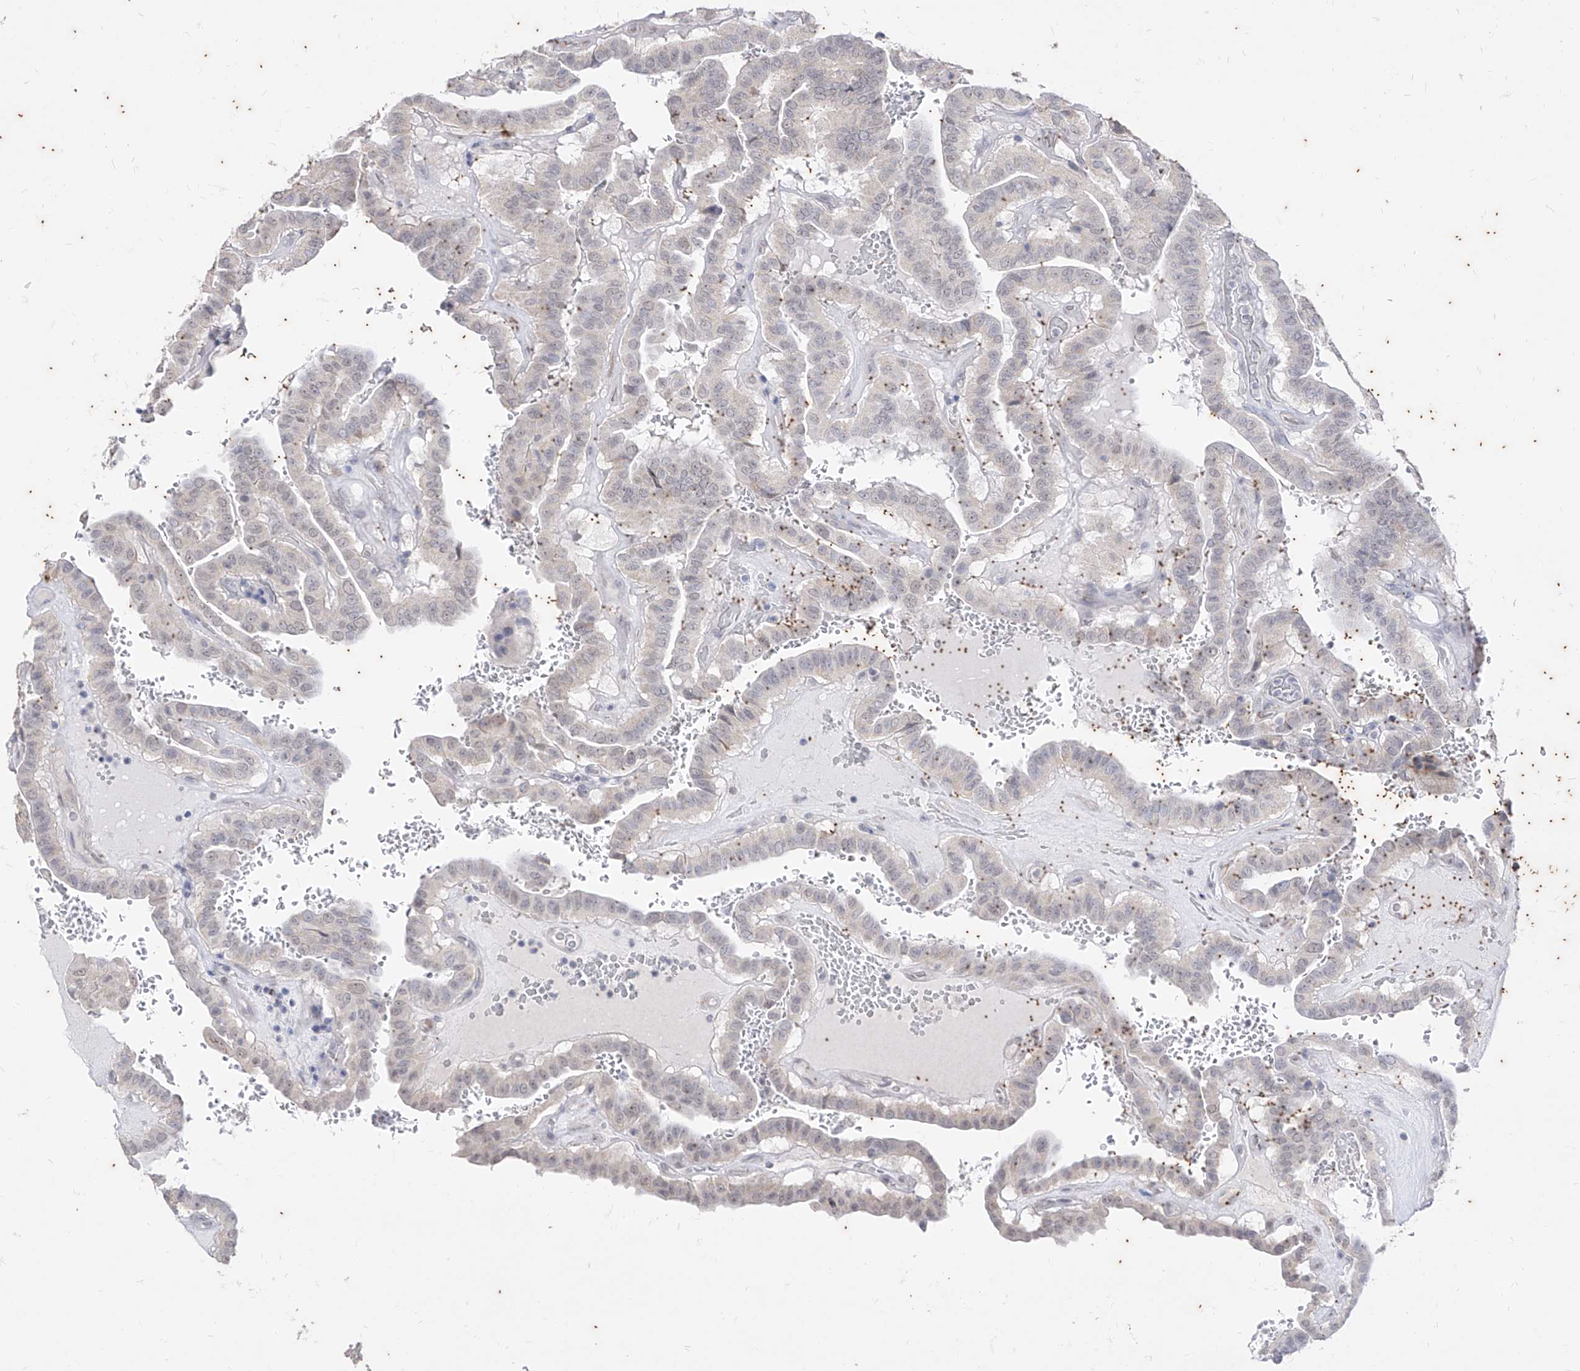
{"staining": {"intensity": "negative", "quantity": "none", "location": "none"}, "tissue": "thyroid cancer", "cell_type": "Tumor cells", "image_type": "cancer", "snomed": [{"axis": "morphology", "description": "Papillary adenocarcinoma, NOS"}, {"axis": "topography", "description": "Thyroid gland"}], "caption": "DAB immunohistochemical staining of papillary adenocarcinoma (thyroid) reveals no significant staining in tumor cells. (Brightfield microscopy of DAB immunohistochemistry (IHC) at high magnification).", "gene": "PHF20L1", "patient": {"sex": "male", "age": 77}}